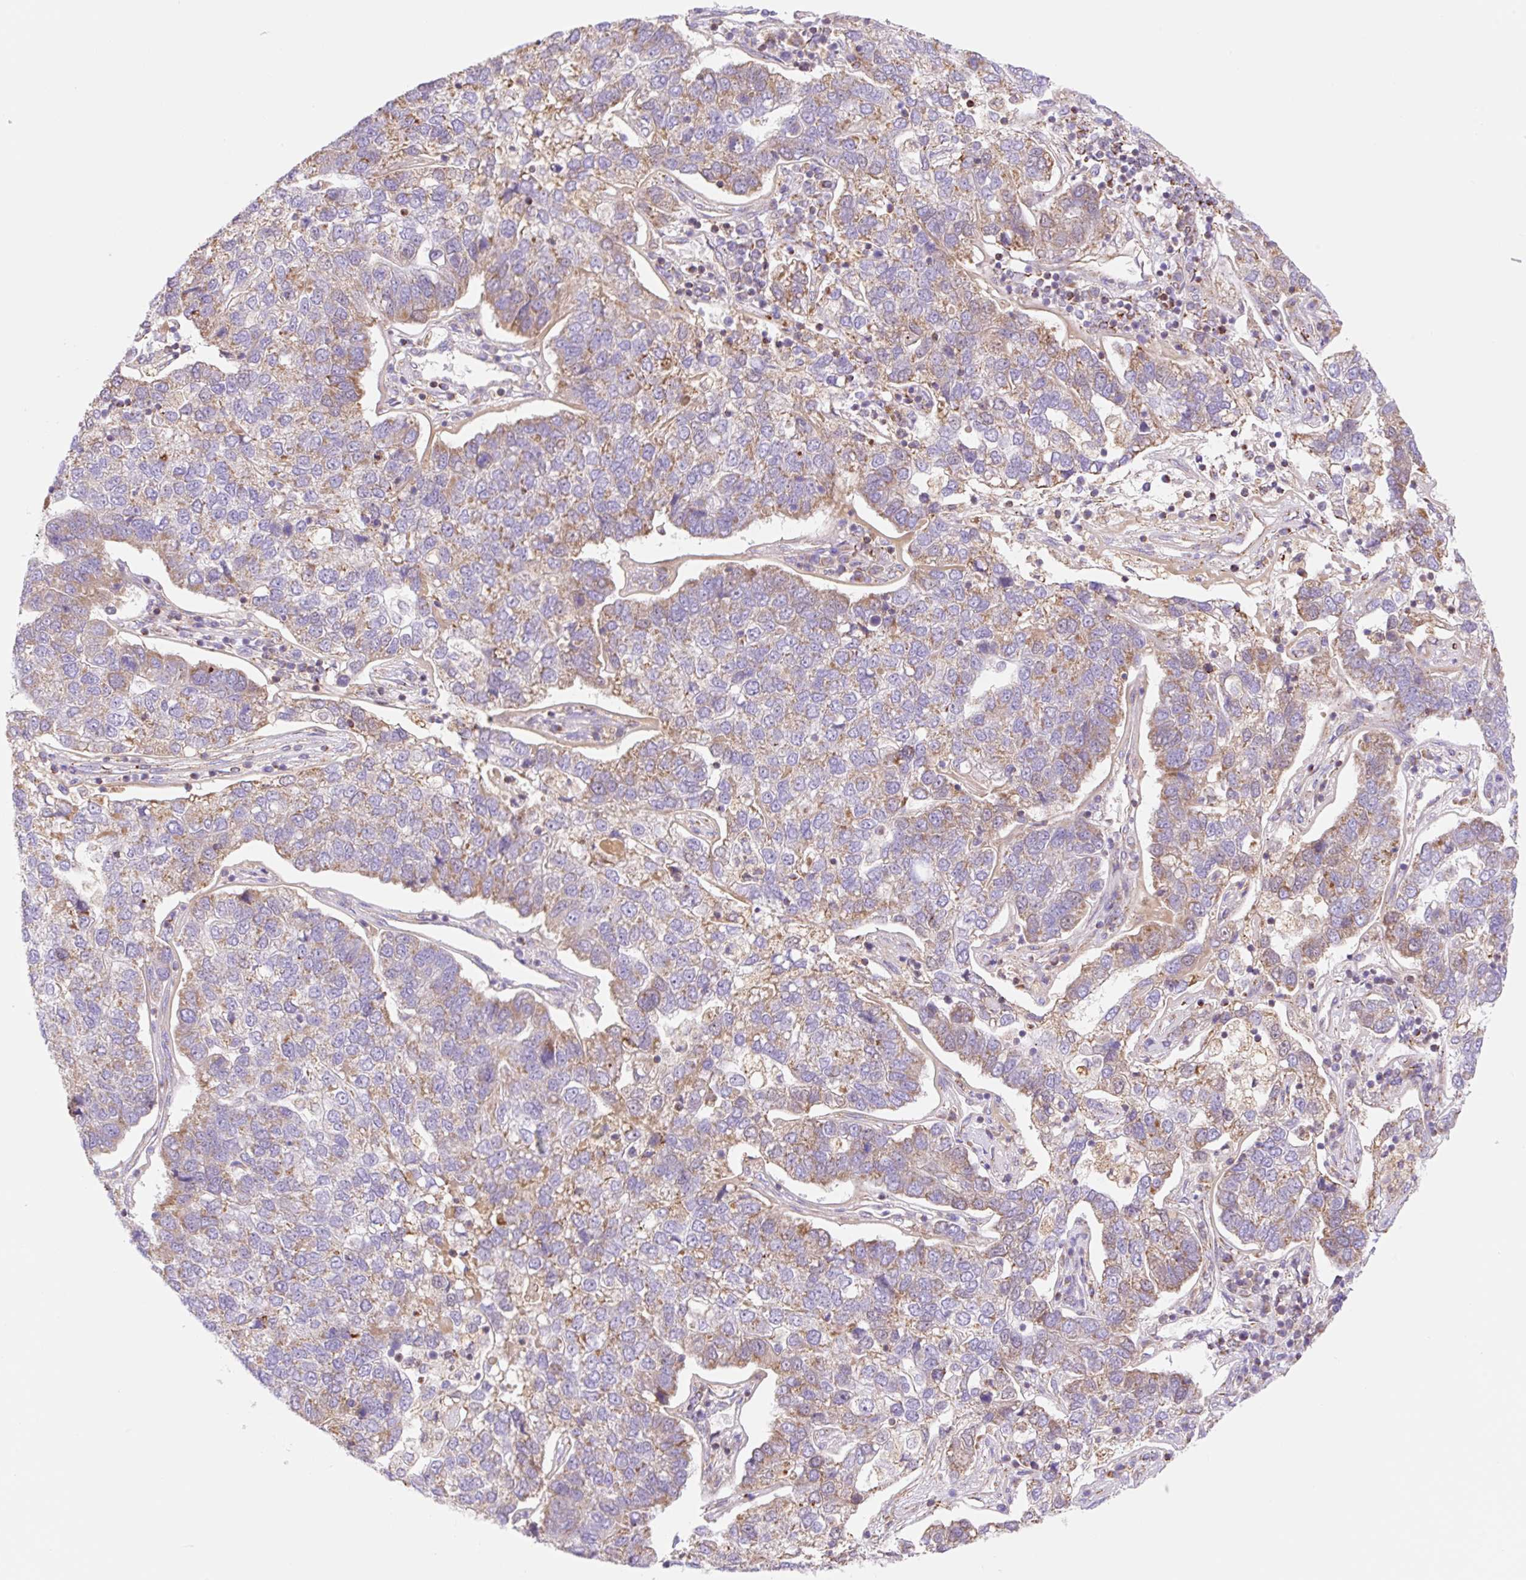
{"staining": {"intensity": "moderate", "quantity": "25%-75%", "location": "cytoplasmic/membranous"}, "tissue": "pancreatic cancer", "cell_type": "Tumor cells", "image_type": "cancer", "snomed": [{"axis": "morphology", "description": "Adenocarcinoma, NOS"}, {"axis": "topography", "description": "Pancreas"}], "caption": "There is medium levels of moderate cytoplasmic/membranous staining in tumor cells of pancreatic cancer, as demonstrated by immunohistochemical staining (brown color).", "gene": "ETNK2", "patient": {"sex": "female", "age": 61}}